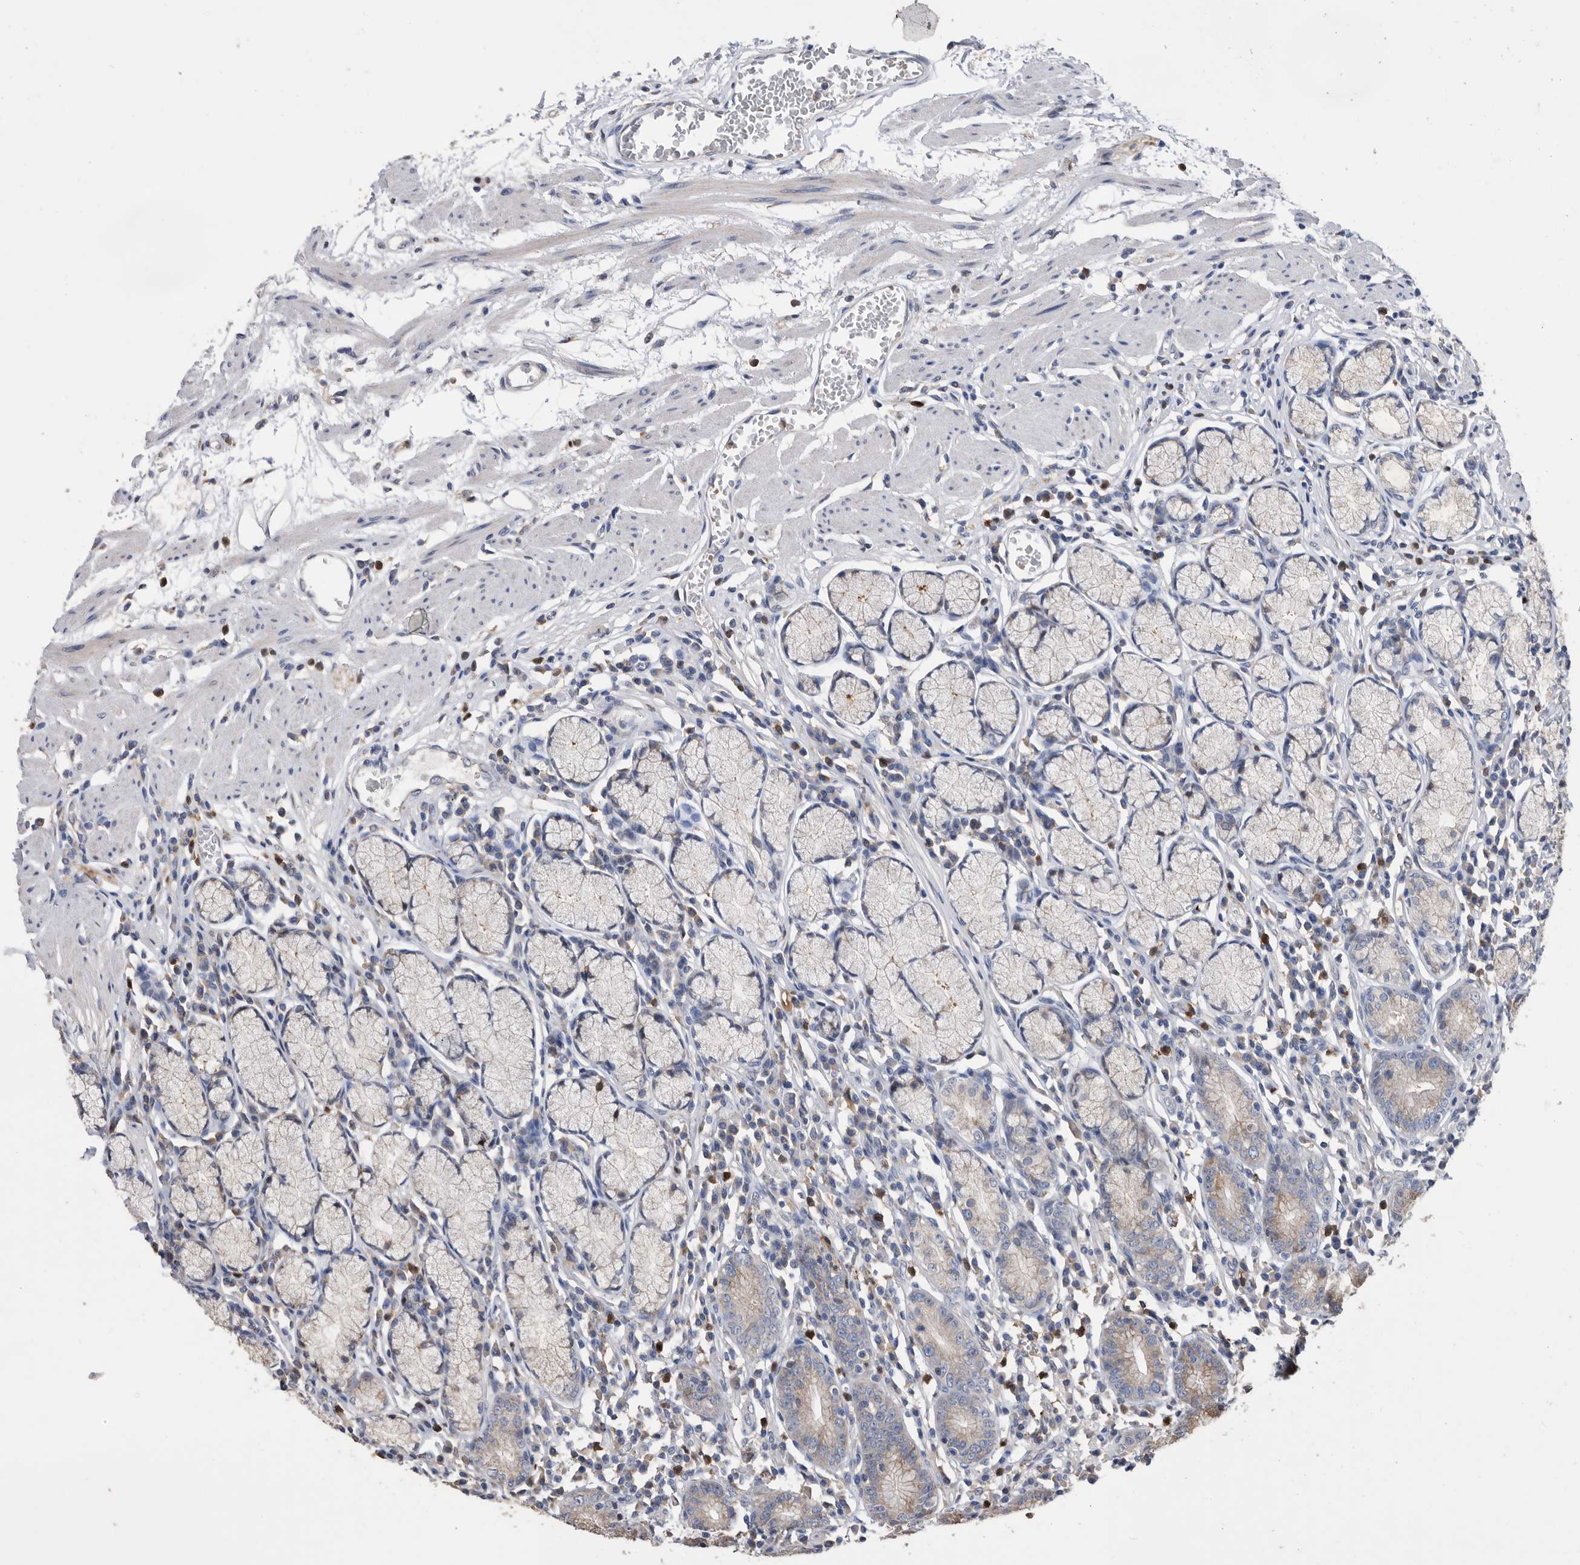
{"staining": {"intensity": "strong", "quantity": "<25%", "location": "cytoplasmic/membranous"}, "tissue": "stomach", "cell_type": "Glandular cells", "image_type": "normal", "snomed": [{"axis": "morphology", "description": "Normal tissue, NOS"}, {"axis": "topography", "description": "Stomach"}], "caption": "This image reveals normal stomach stained with IHC to label a protein in brown. The cytoplasmic/membranous of glandular cells show strong positivity for the protein. Nuclei are counter-stained blue.", "gene": "CRISPLD2", "patient": {"sex": "male", "age": 55}}